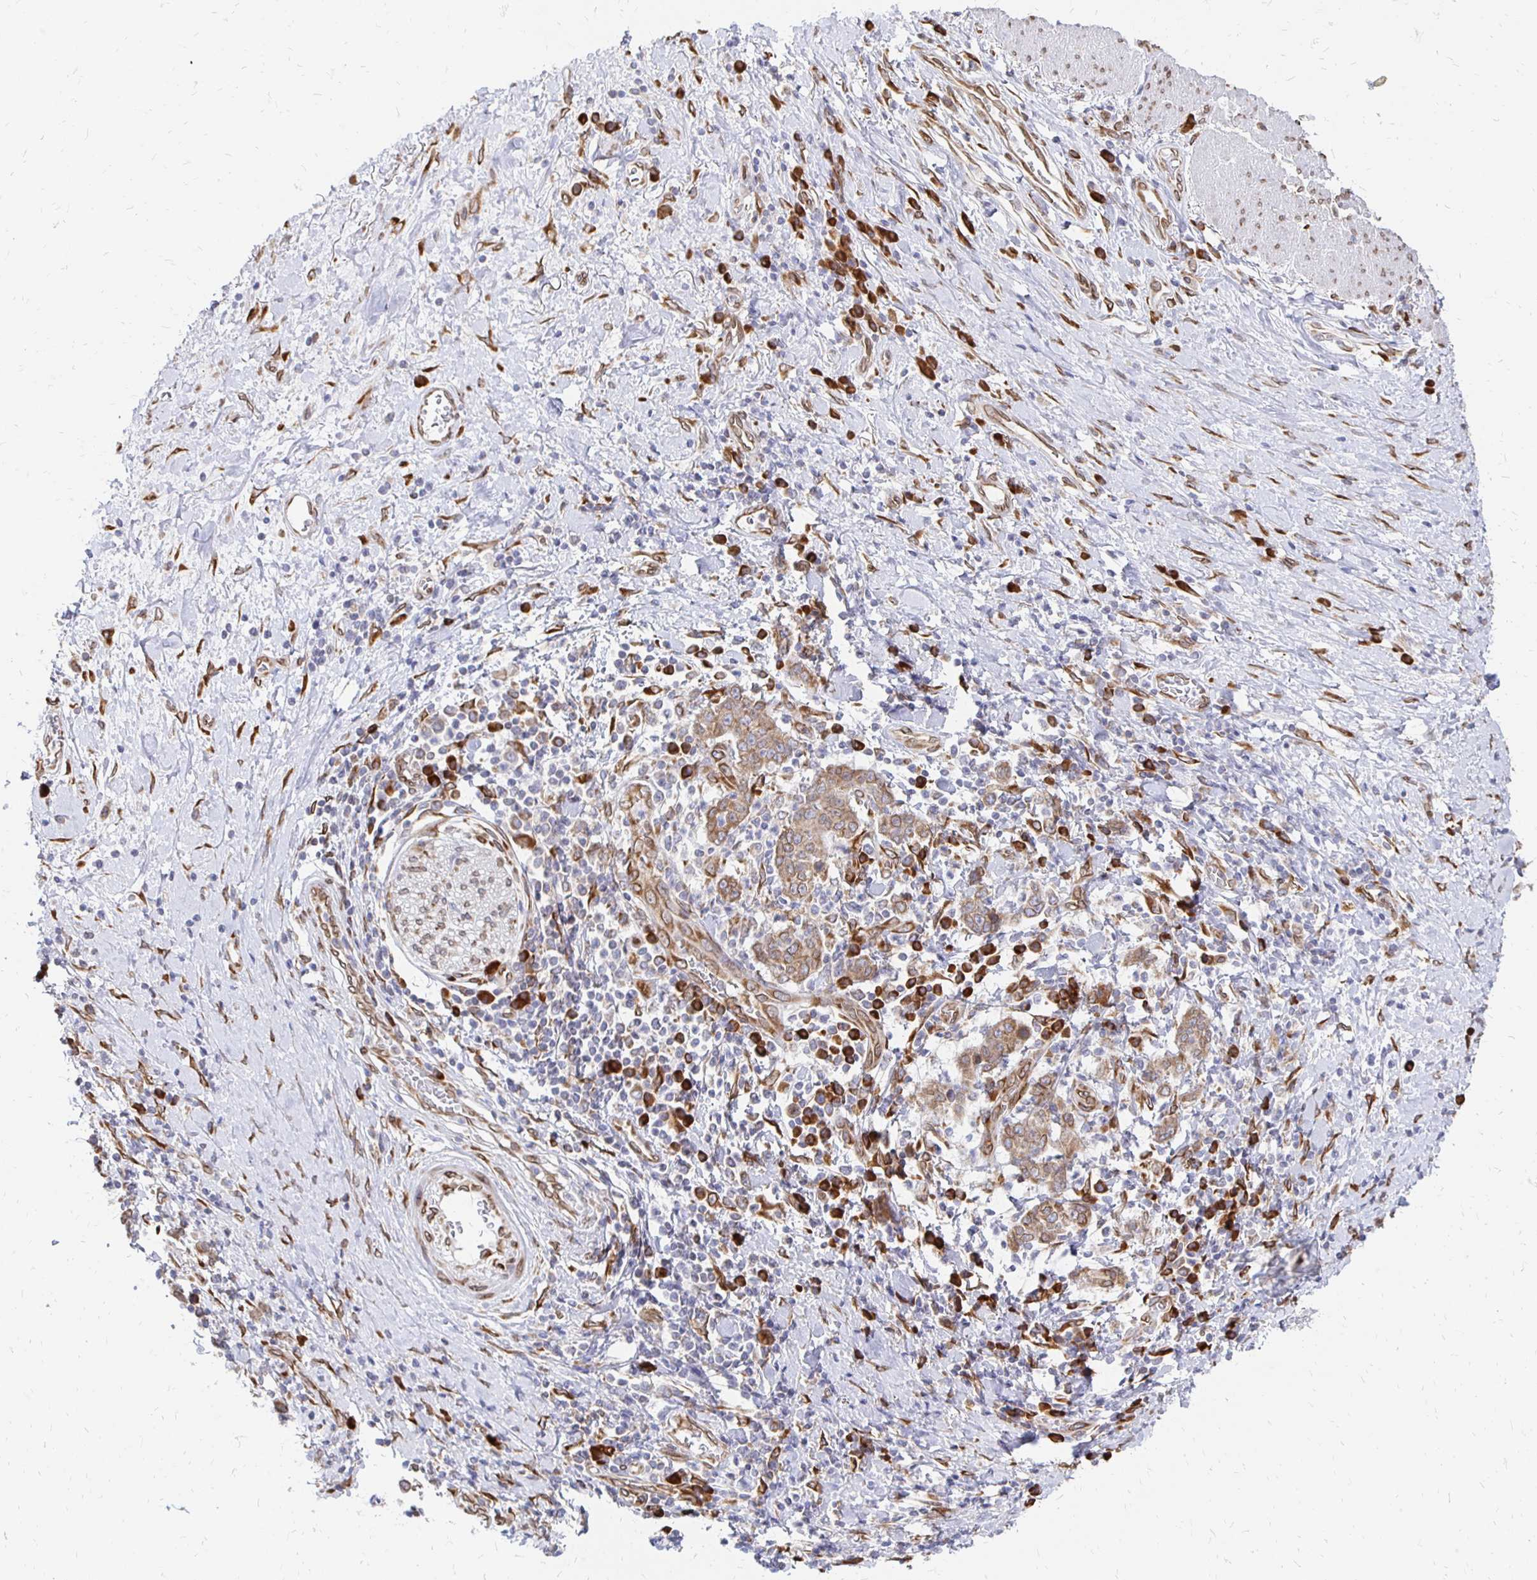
{"staining": {"intensity": "moderate", "quantity": ">75%", "location": "cytoplasmic/membranous,nuclear"}, "tissue": "stomach cancer", "cell_type": "Tumor cells", "image_type": "cancer", "snomed": [{"axis": "morphology", "description": "Normal tissue, NOS"}, {"axis": "morphology", "description": "Adenocarcinoma, NOS"}, {"axis": "topography", "description": "Stomach, upper"}, {"axis": "topography", "description": "Stomach"}], "caption": "Protein expression analysis of human stomach adenocarcinoma reveals moderate cytoplasmic/membranous and nuclear expression in approximately >75% of tumor cells.", "gene": "PELI3", "patient": {"sex": "male", "age": 59}}